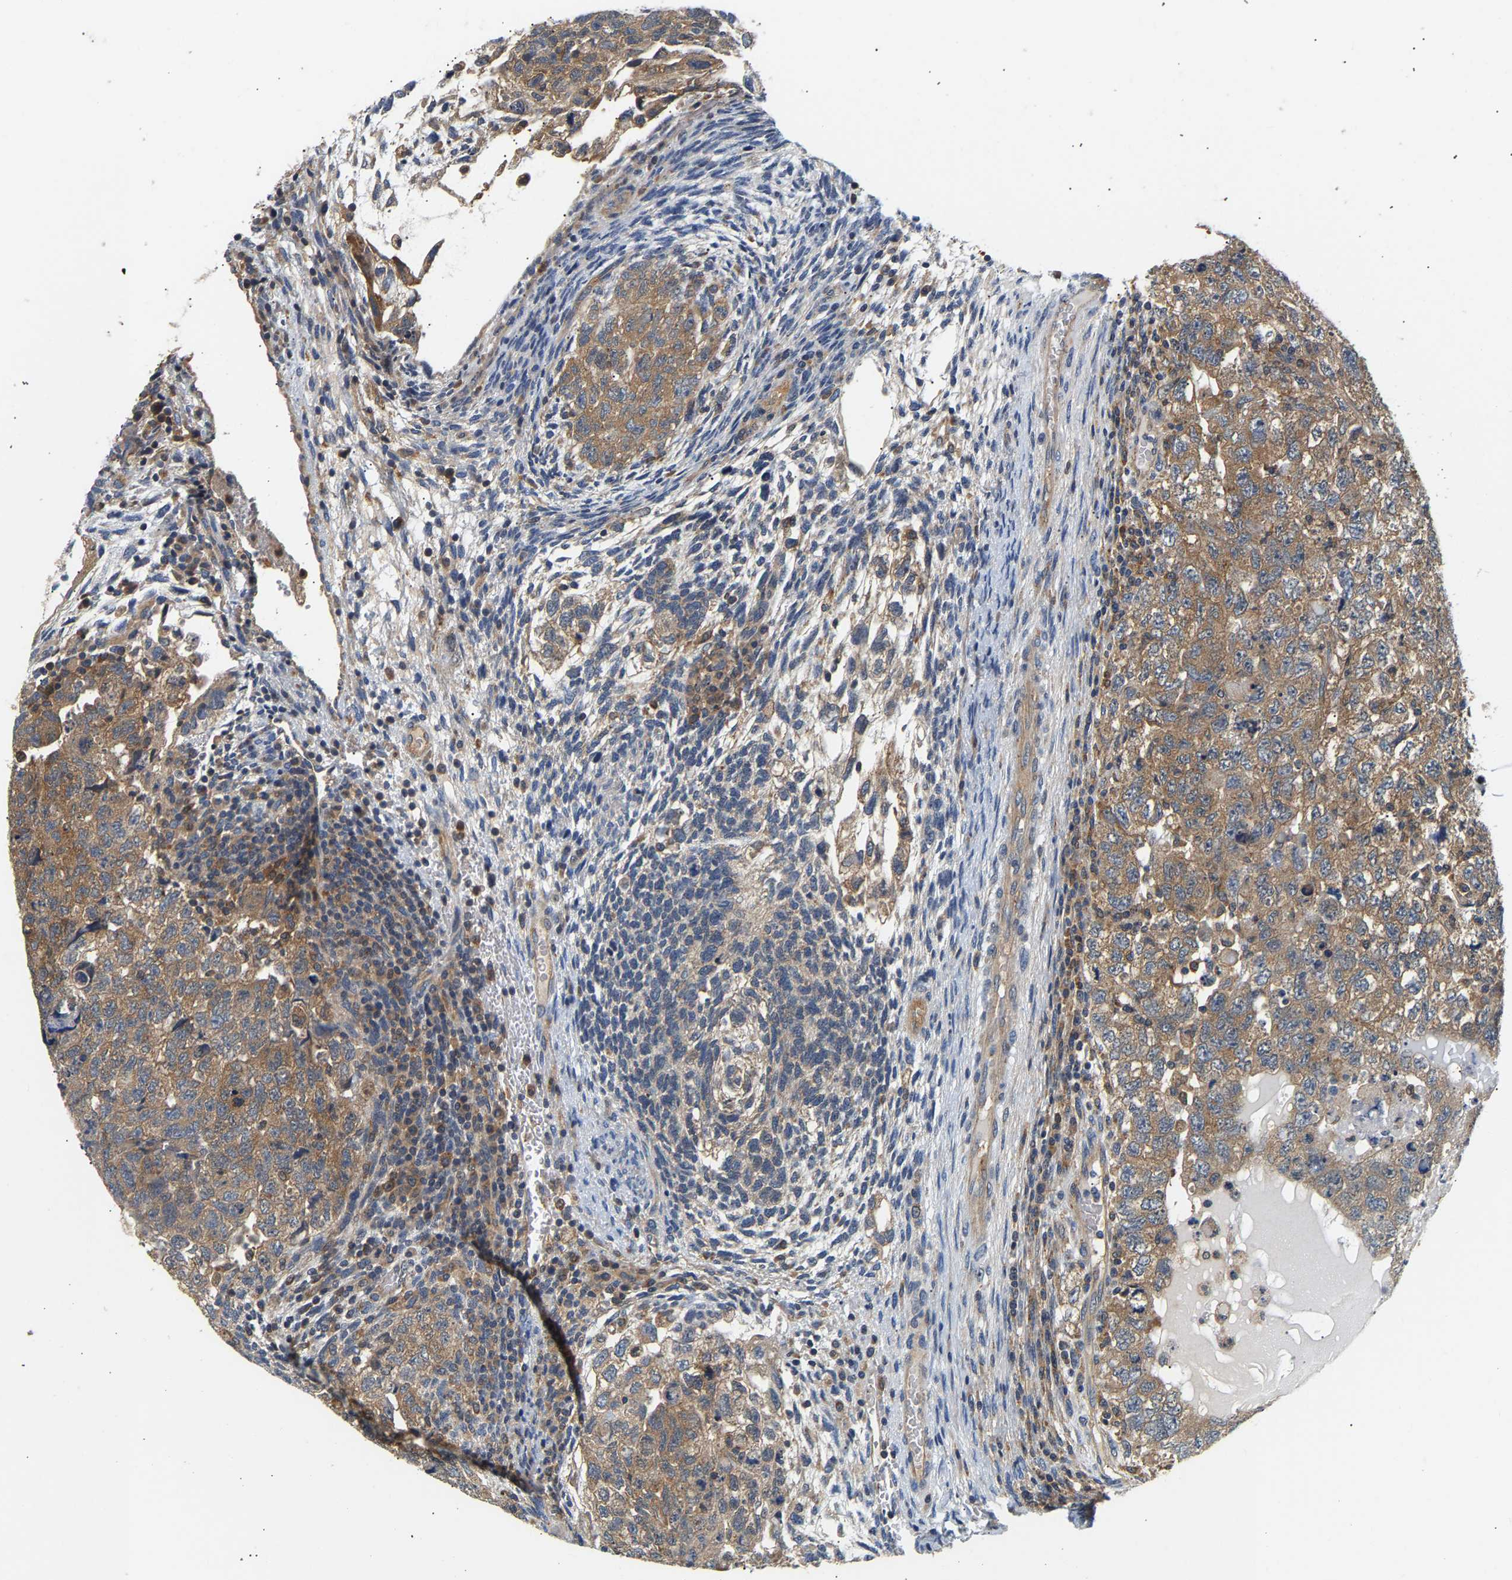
{"staining": {"intensity": "moderate", "quantity": ">75%", "location": "cytoplasmic/membranous"}, "tissue": "testis cancer", "cell_type": "Tumor cells", "image_type": "cancer", "snomed": [{"axis": "morphology", "description": "Carcinoma, Embryonal, NOS"}, {"axis": "topography", "description": "Testis"}], "caption": "Immunohistochemical staining of embryonal carcinoma (testis) demonstrates medium levels of moderate cytoplasmic/membranous staining in approximately >75% of tumor cells. The staining was performed using DAB (3,3'-diaminobenzidine) to visualize the protein expression in brown, while the nuclei were stained in blue with hematoxylin (Magnification: 20x).", "gene": "PPID", "patient": {"sex": "male", "age": 36}}